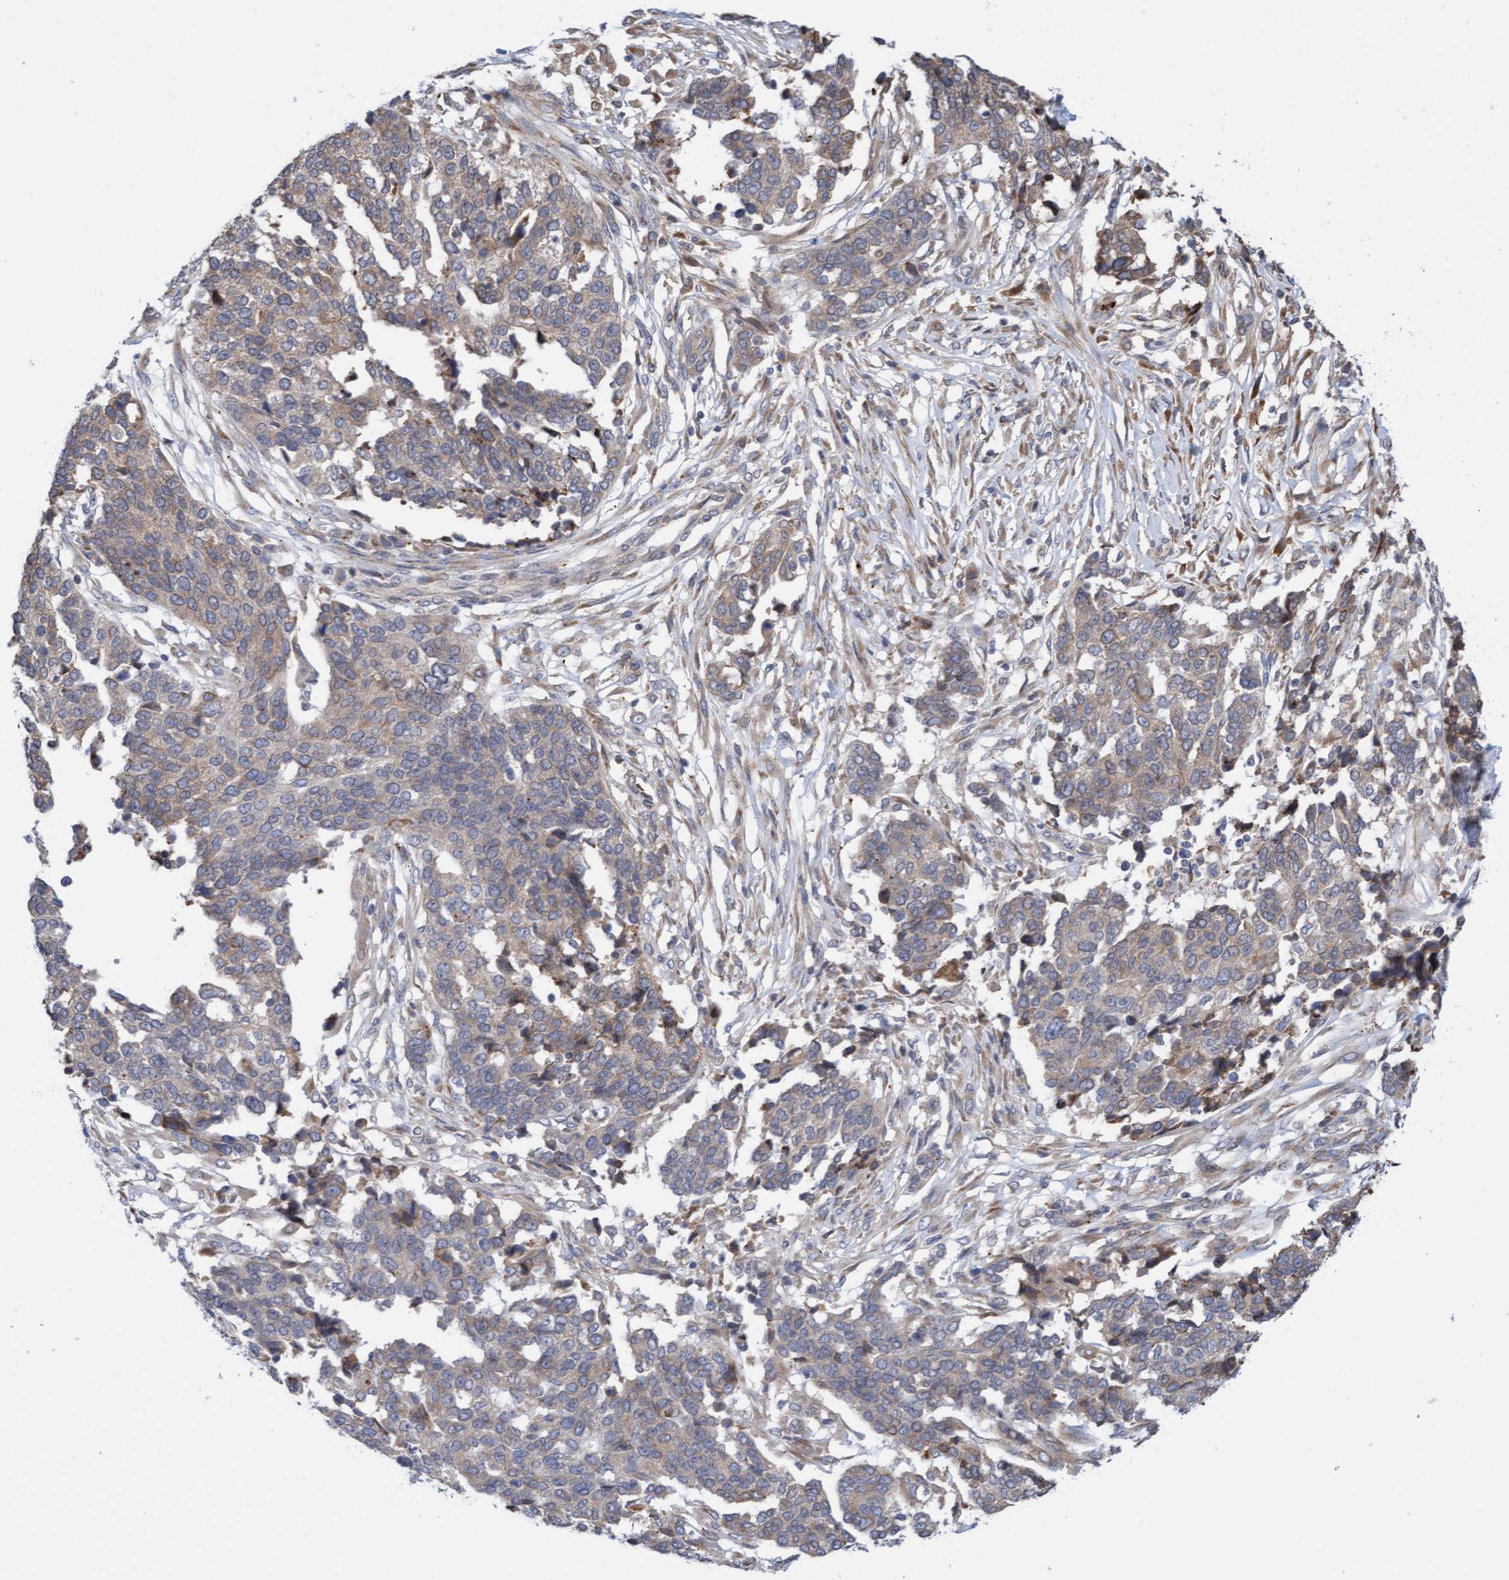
{"staining": {"intensity": "moderate", "quantity": "25%-75%", "location": "cytoplasmic/membranous"}, "tissue": "ovarian cancer", "cell_type": "Tumor cells", "image_type": "cancer", "snomed": [{"axis": "morphology", "description": "Cystadenocarcinoma, serous, NOS"}, {"axis": "topography", "description": "Ovary"}], "caption": "A high-resolution micrograph shows immunohistochemistry (IHC) staining of ovarian cancer (serous cystadenocarcinoma), which exhibits moderate cytoplasmic/membranous staining in about 25%-75% of tumor cells. (DAB (3,3'-diaminobenzidine) = brown stain, brightfield microscopy at high magnification).", "gene": "MMP8", "patient": {"sex": "female", "age": 44}}